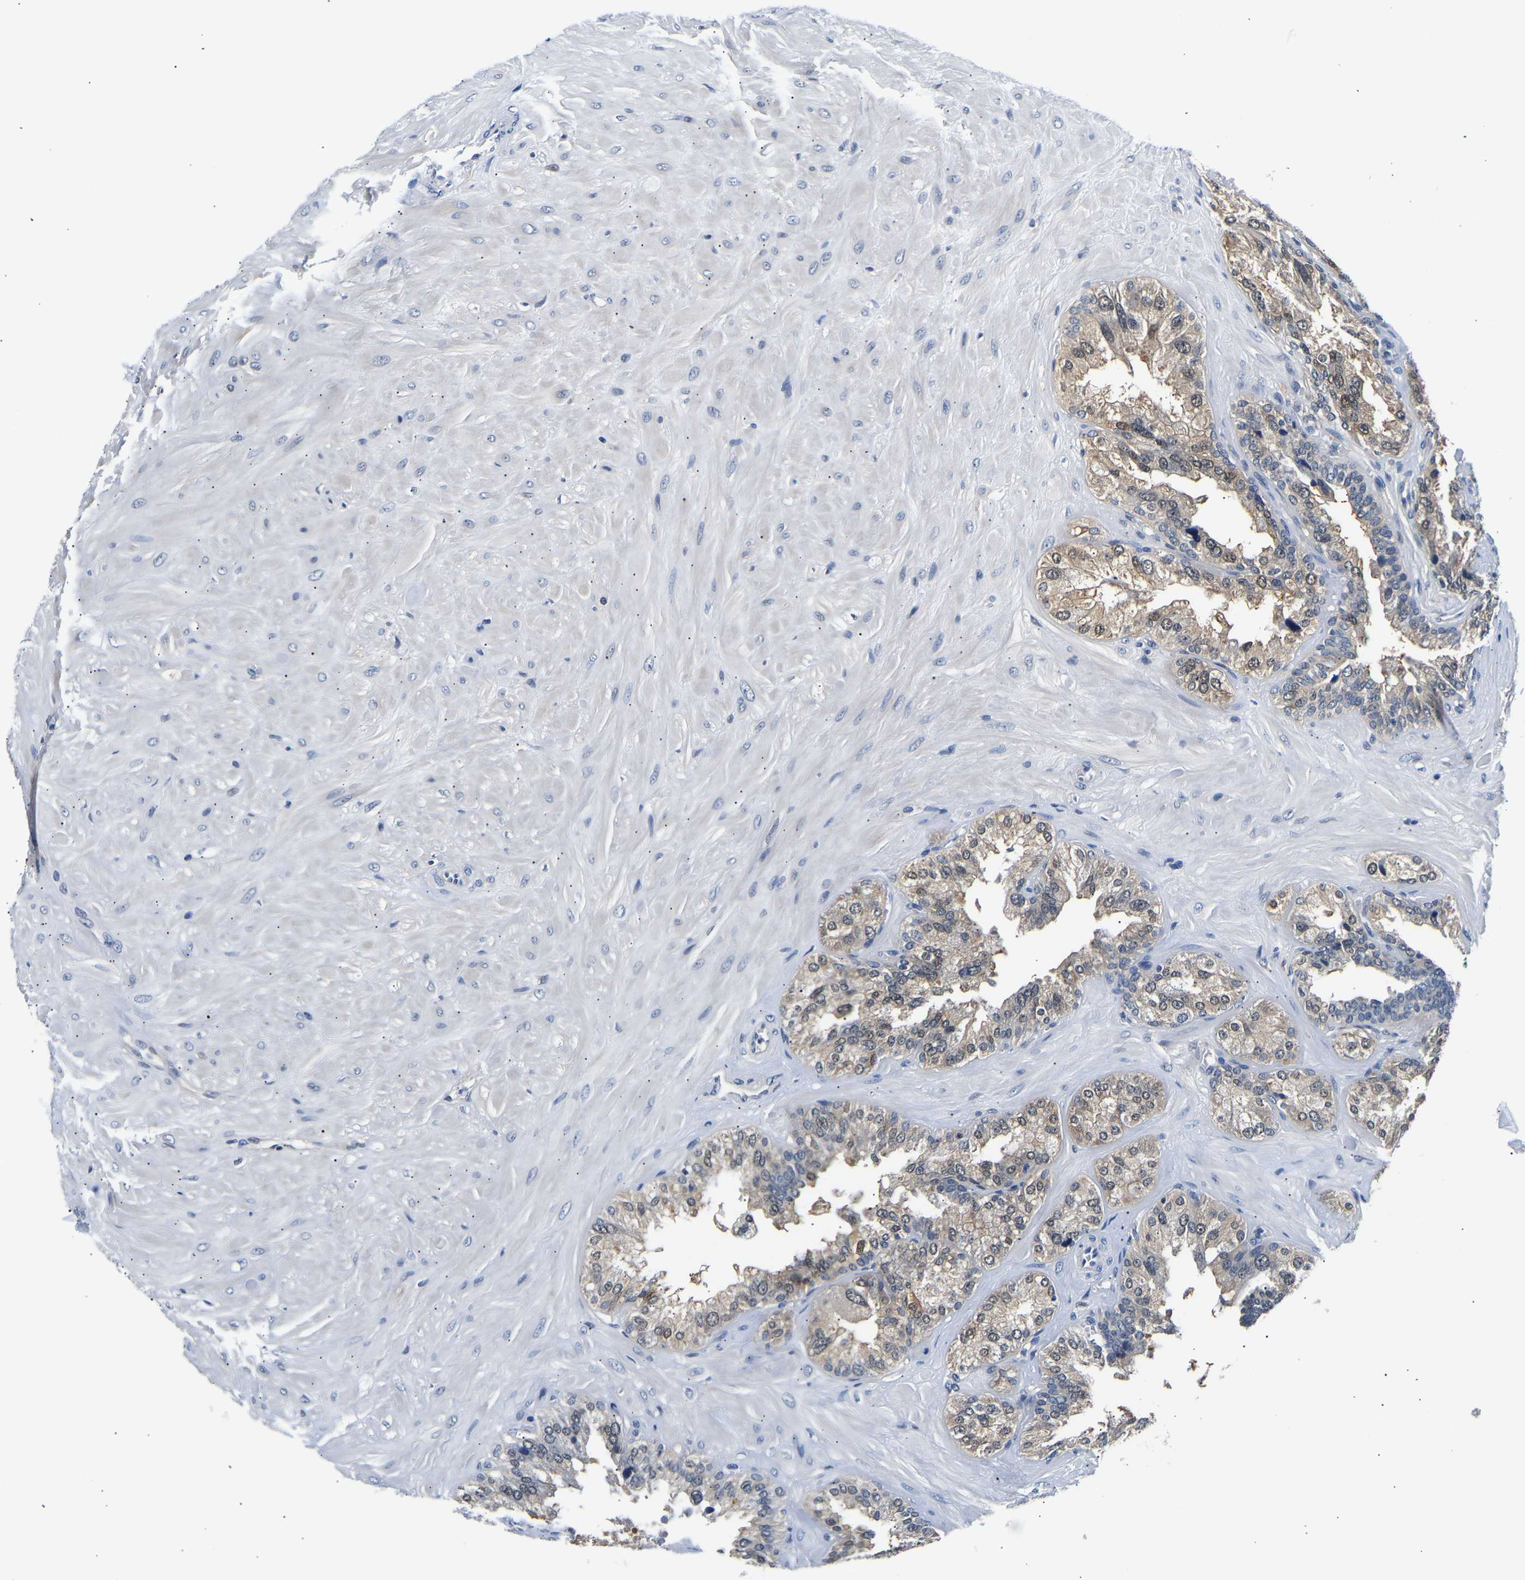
{"staining": {"intensity": "weak", "quantity": "25%-75%", "location": "cytoplasmic/membranous"}, "tissue": "seminal vesicle", "cell_type": "Glandular cells", "image_type": "normal", "snomed": [{"axis": "morphology", "description": "Normal tissue, NOS"}, {"axis": "topography", "description": "Prostate"}, {"axis": "topography", "description": "Seminal veicle"}], "caption": "A high-resolution photomicrograph shows IHC staining of normal seminal vesicle, which reveals weak cytoplasmic/membranous staining in about 25%-75% of glandular cells.", "gene": "UCHL3", "patient": {"sex": "male", "age": 51}}